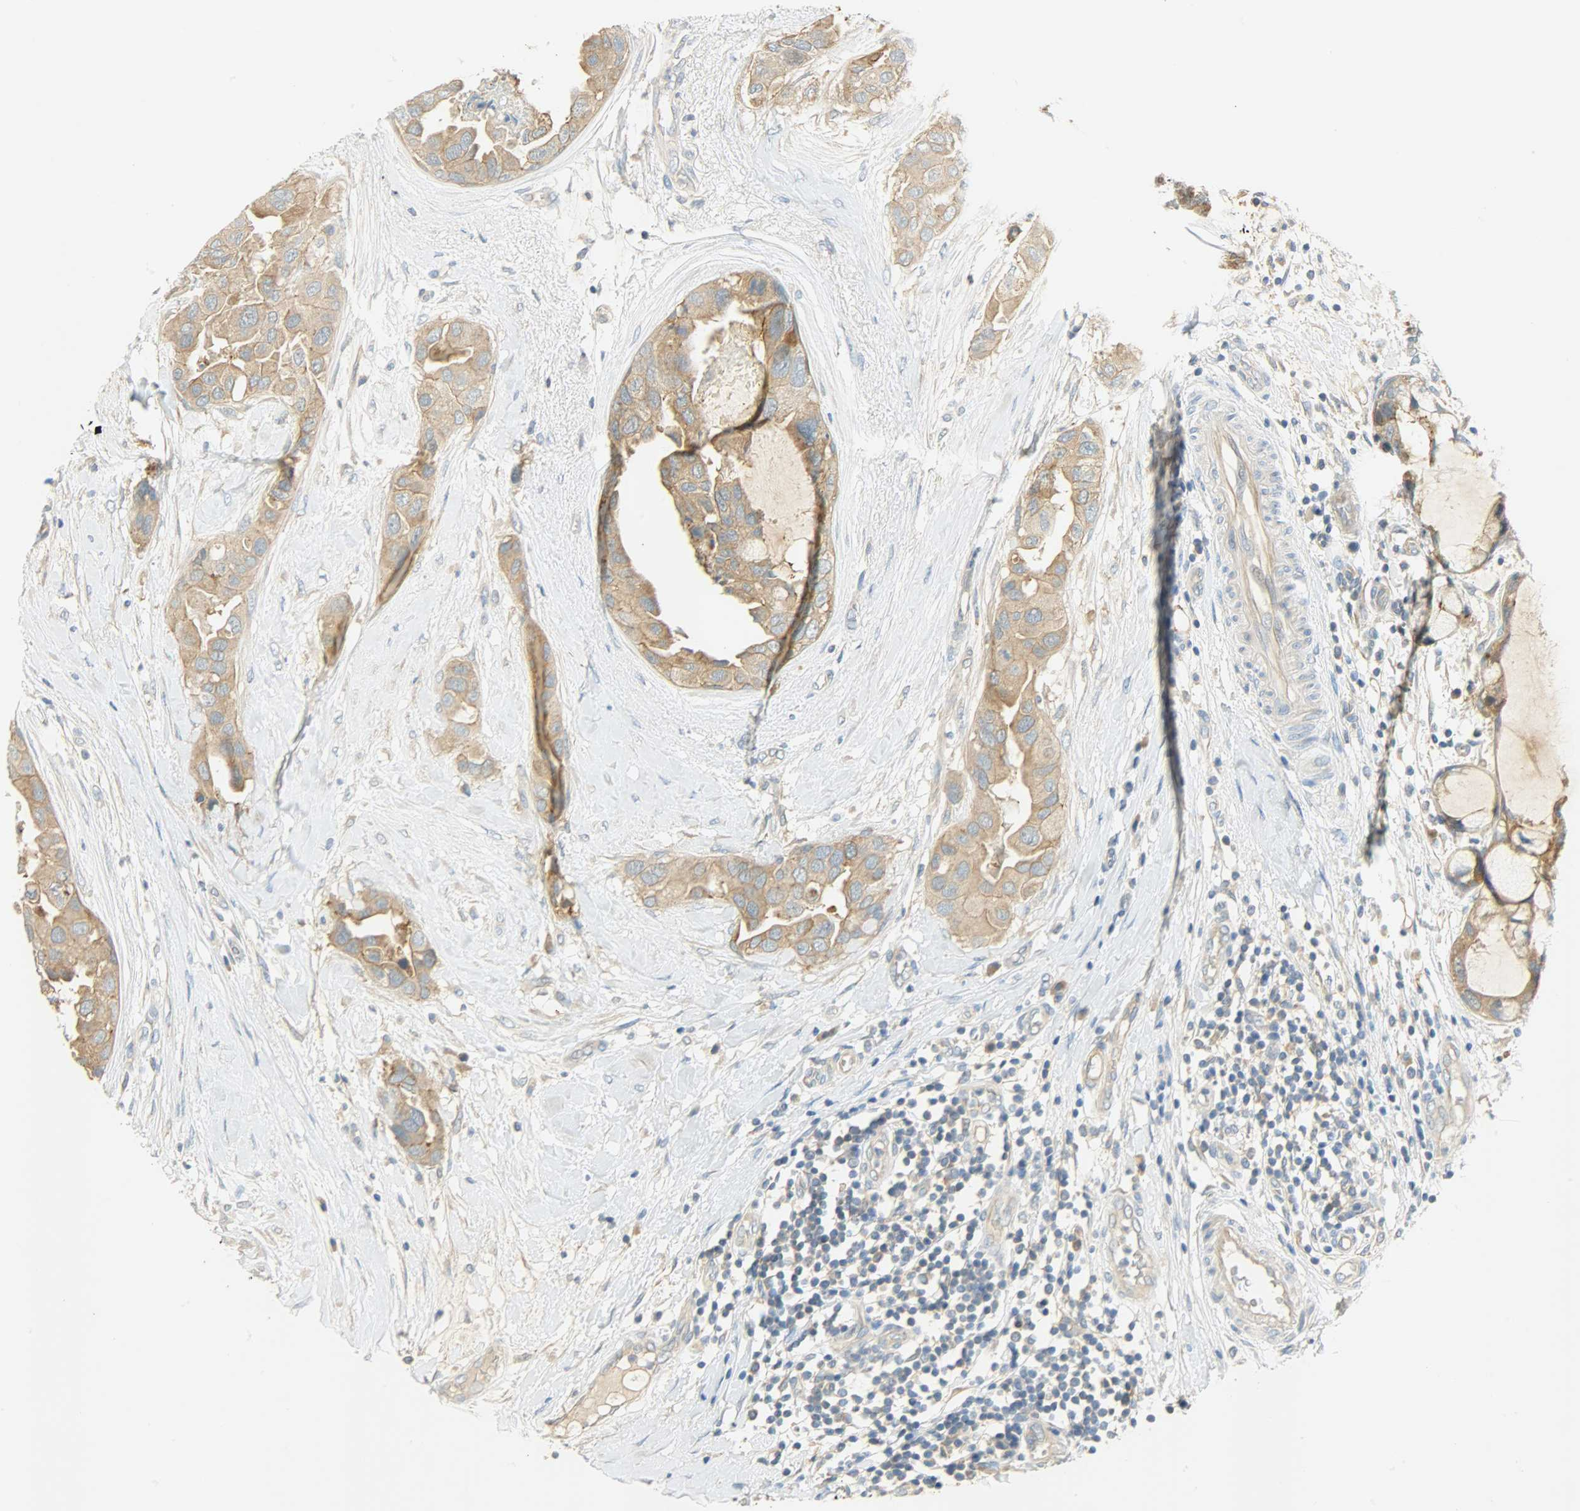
{"staining": {"intensity": "moderate", "quantity": ">75%", "location": "cytoplasmic/membranous"}, "tissue": "breast cancer", "cell_type": "Tumor cells", "image_type": "cancer", "snomed": [{"axis": "morphology", "description": "Duct carcinoma"}, {"axis": "topography", "description": "Breast"}], "caption": "Breast cancer was stained to show a protein in brown. There is medium levels of moderate cytoplasmic/membranous positivity in approximately >75% of tumor cells.", "gene": "DSG2", "patient": {"sex": "female", "age": 40}}